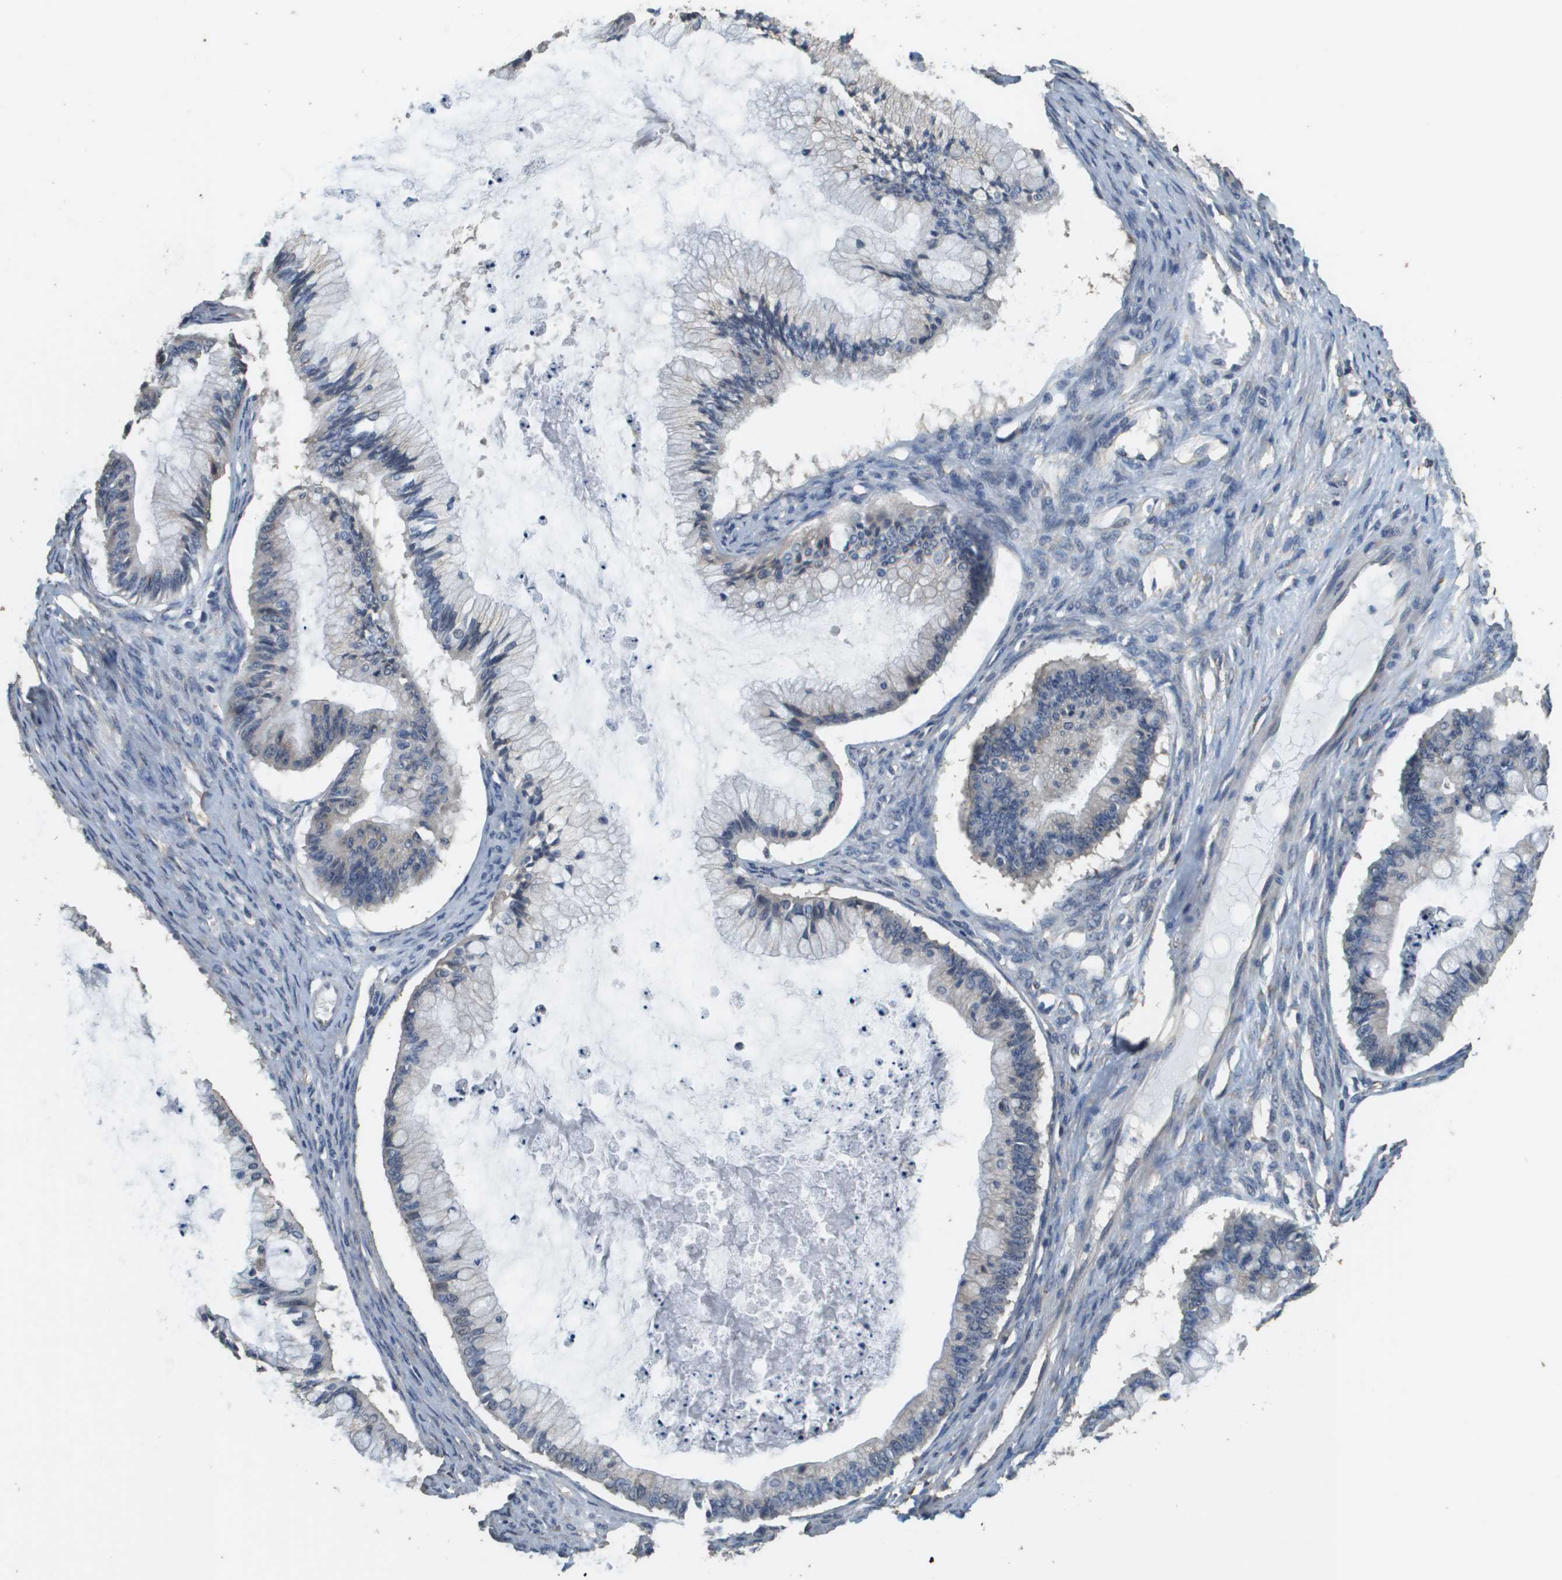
{"staining": {"intensity": "negative", "quantity": "none", "location": "none"}, "tissue": "ovarian cancer", "cell_type": "Tumor cells", "image_type": "cancer", "snomed": [{"axis": "morphology", "description": "Cystadenocarcinoma, mucinous, NOS"}, {"axis": "topography", "description": "Ovary"}], "caption": "Tumor cells are negative for protein expression in human ovarian cancer (mucinous cystadenocarcinoma). (DAB (3,3'-diaminobenzidine) immunohistochemistry (IHC) with hematoxylin counter stain).", "gene": "RAB6B", "patient": {"sex": "female", "age": 57}}